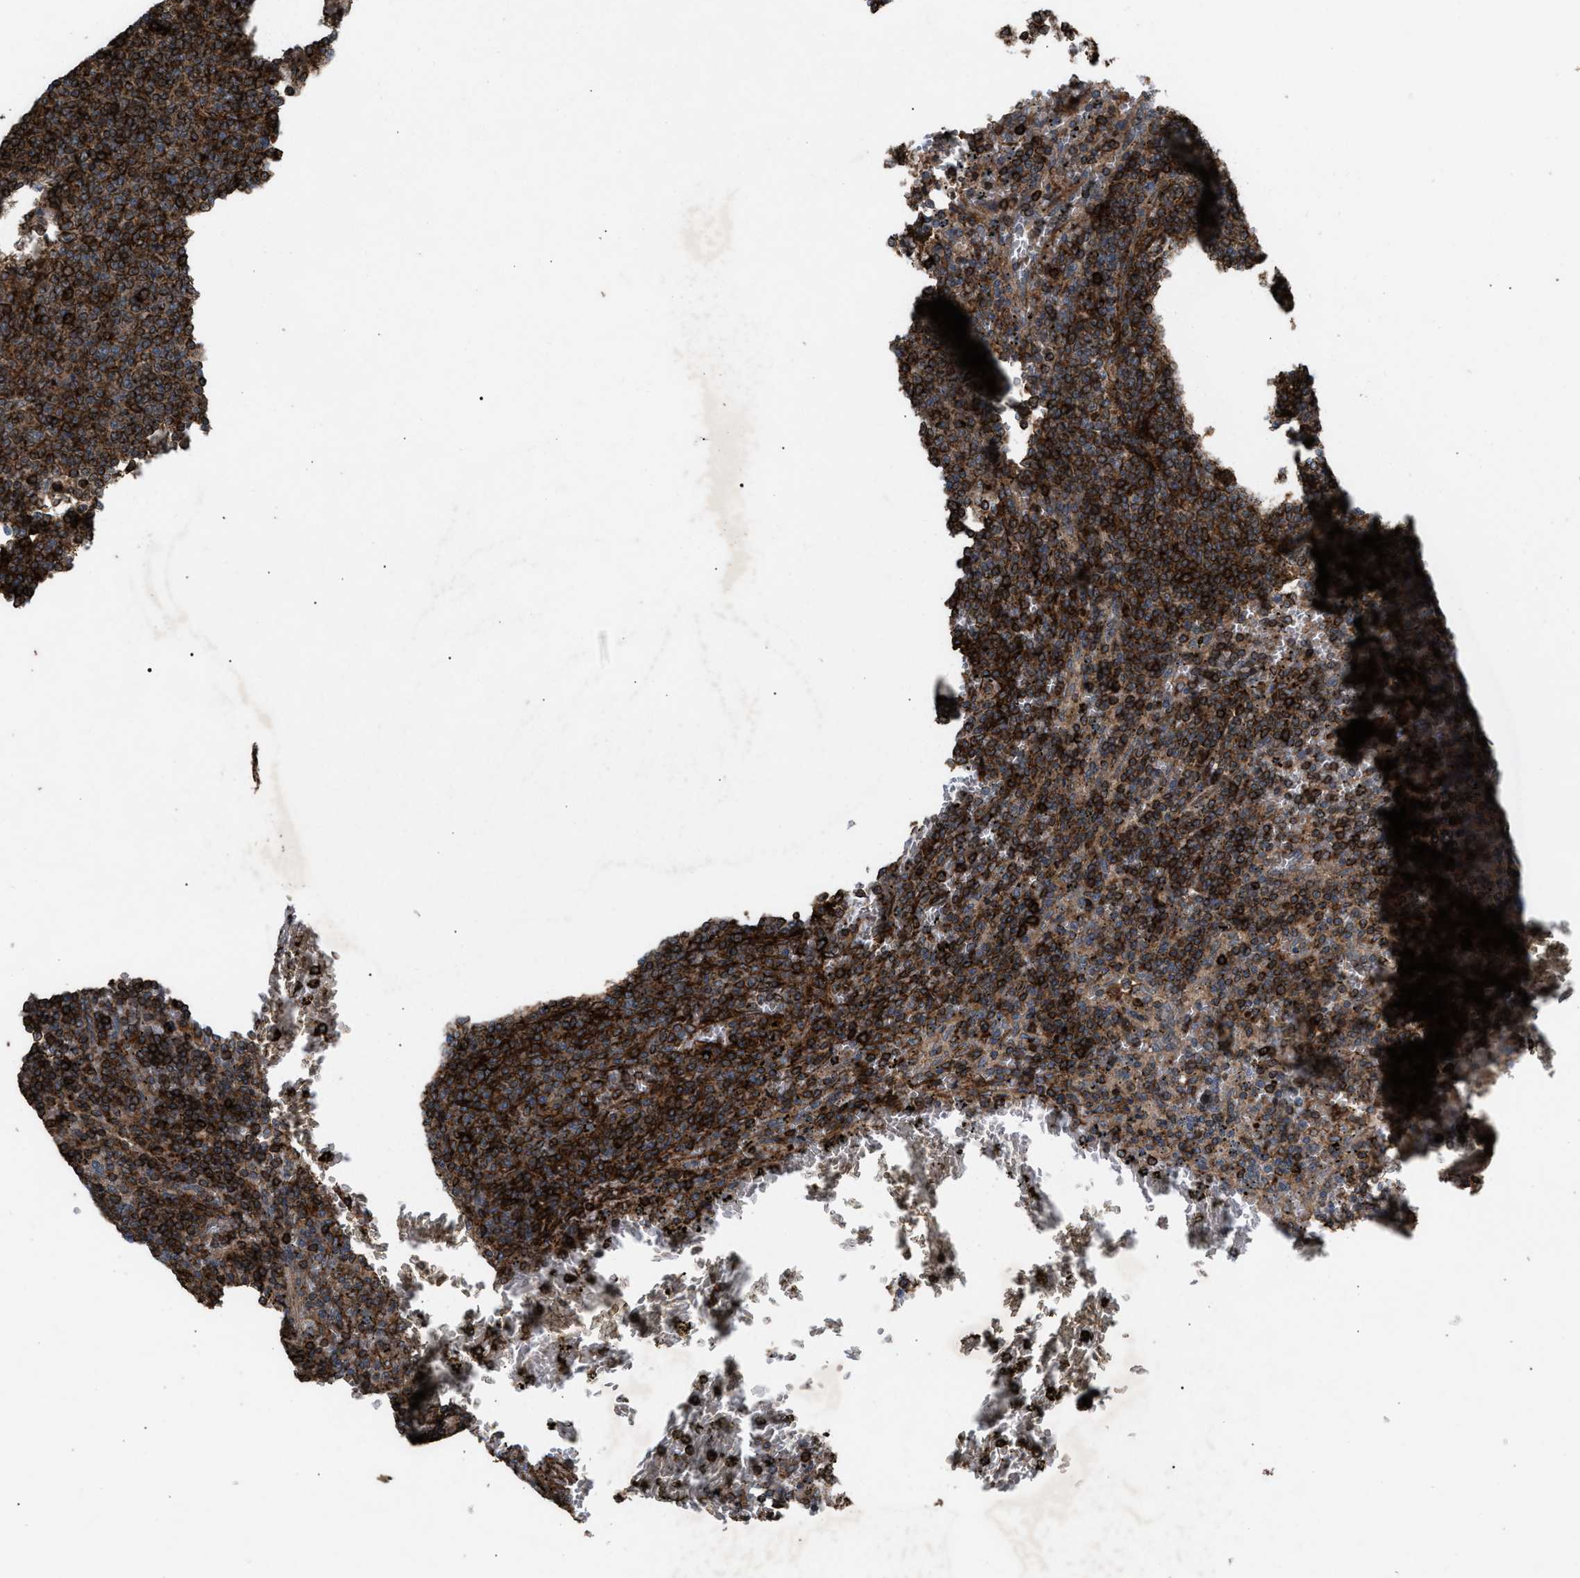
{"staining": {"intensity": "strong", "quantity": ">75%", "location": "cytoplasmic/membranous"}, "tissue": "lymphoma", "cell_type": "Tumor cells", "image_type": "cancer", "snomed": [{"axis": "morphology", "description": "Malignant lymphoma, non-Hodgkin's type, Low grade"}, {"axis": "topography", "description": "Spleen"}], "caption": "Human malignant lymphoma, non-Hodgkin's type (low-grade) stained with a brown dye displays strong cytoplasmic/membranous positive expression in approximately >75% of tumor cells.", "gene": "GCC1", "patient": {"sex": "female", "age": 50}}